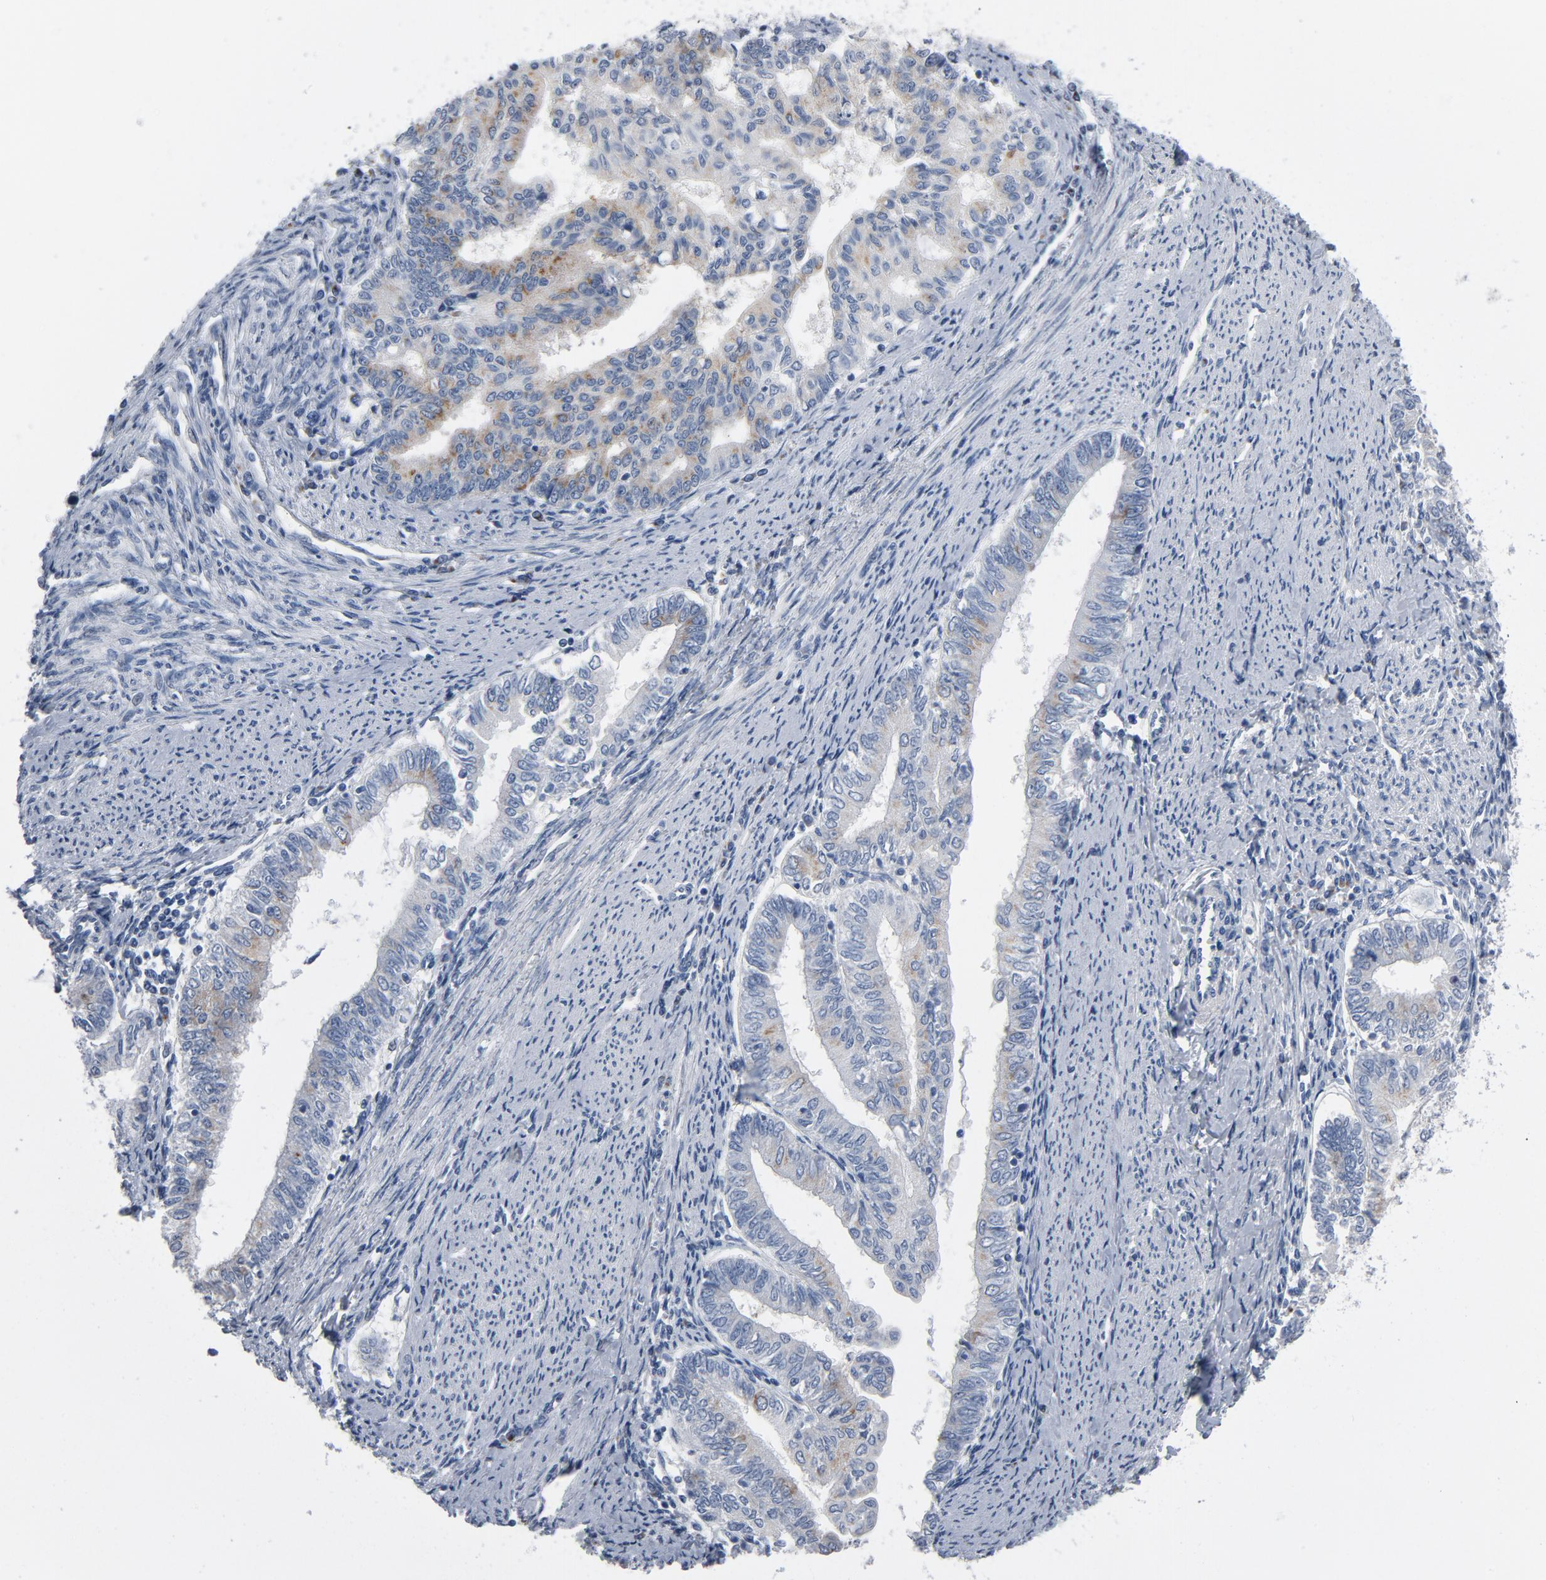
{"staining": {"intensity": "moderate", "quantity": "25%-75%", "location": "cytoplasmic/membranous"}, "tissue": "endometrial cancer", "cell_type": "Tumor cells", "image_type": "cancer", "snomed": [{"axis": "morphology", "description": "Adenocarcinoma, NOS"}, {"axis": "topography", "description": "Endometrium"}], "caption": "Endometrial adenocarcinoma stained with a protein marker exhibits moderate staining in tumor cells.", "gene": "YIPF6", "patient": {"sex": "female", "age": 66}}